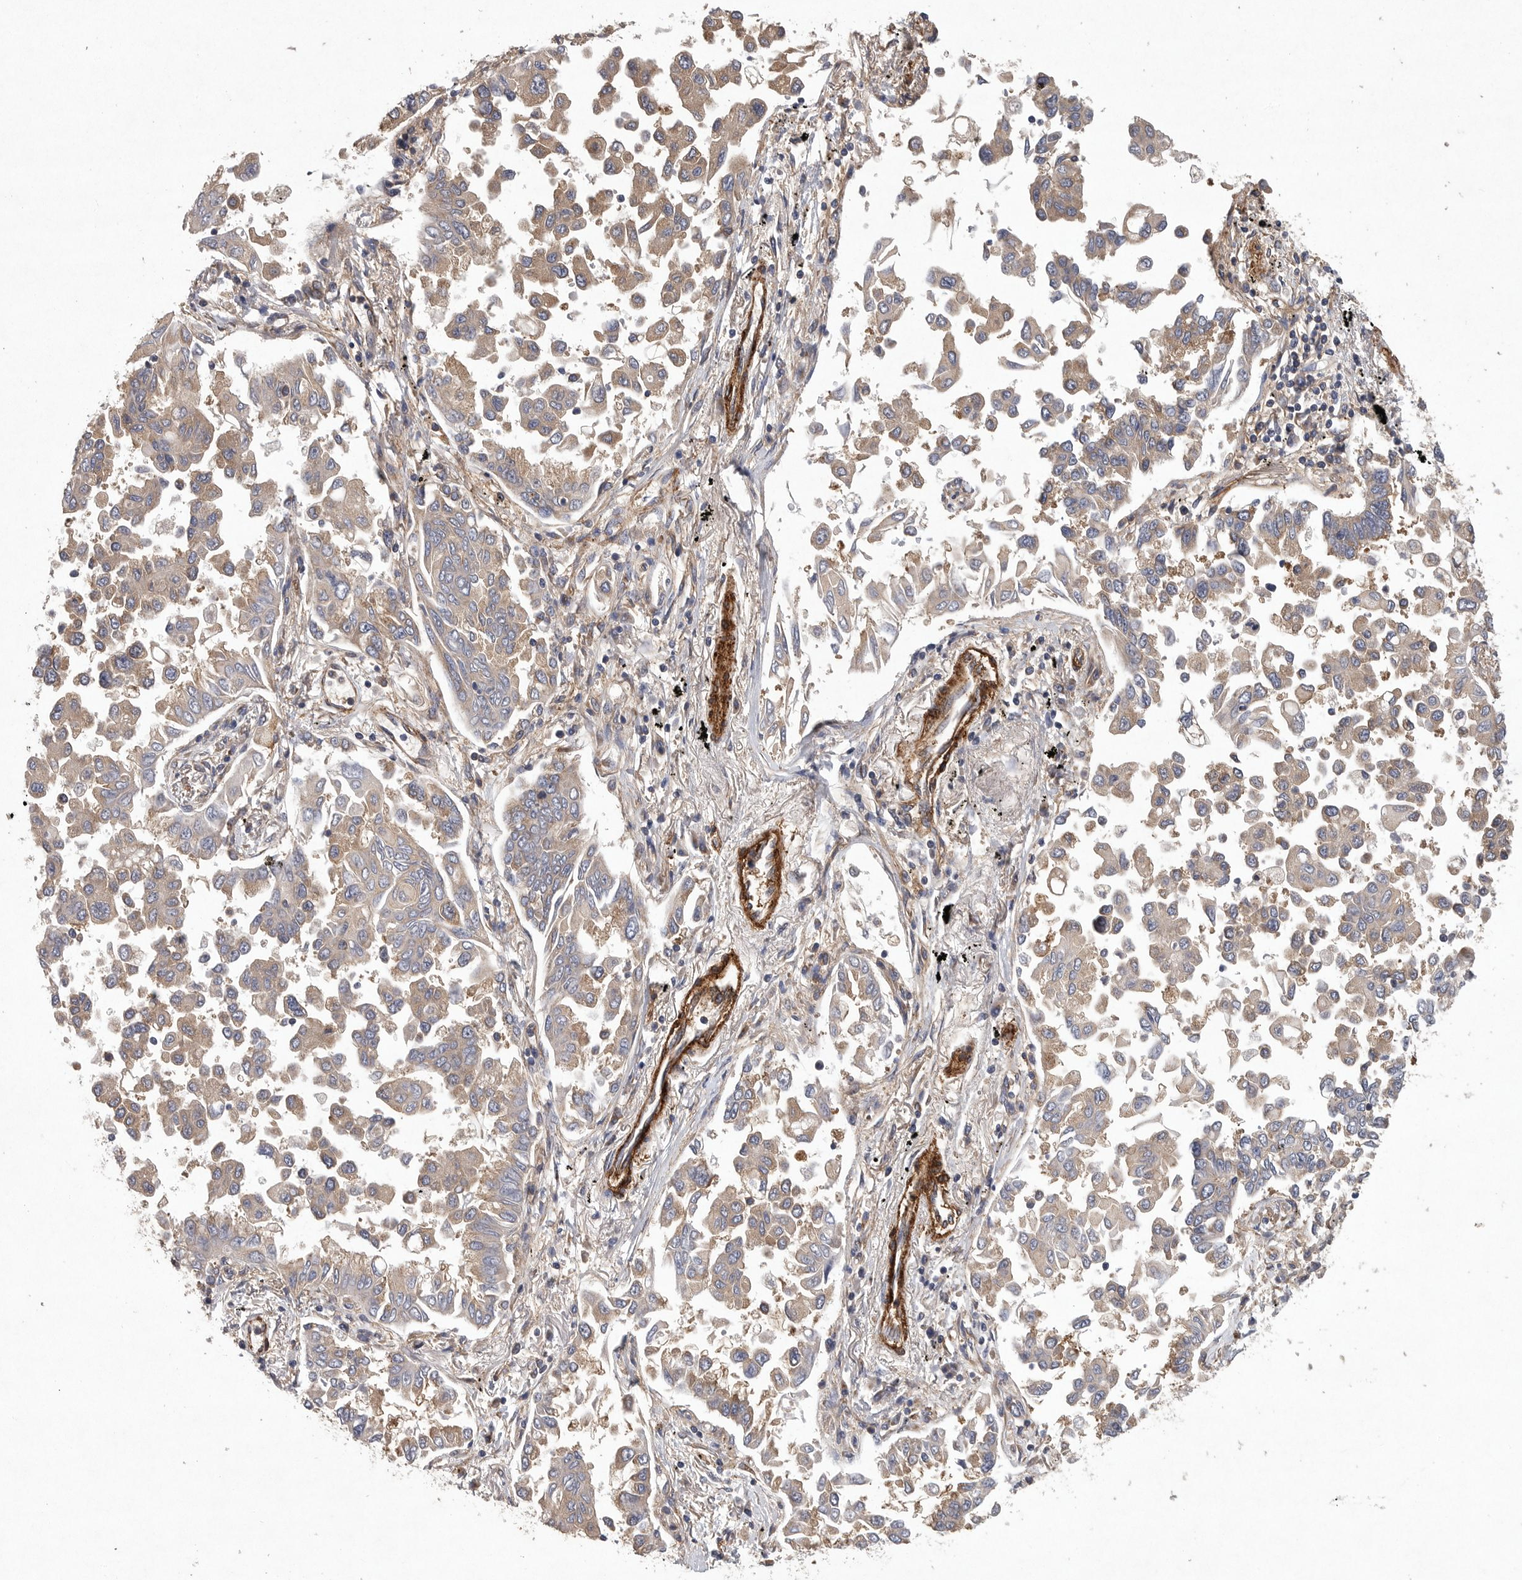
{"staining": {"intensity": "weak", "quantity": "<25%", "location": "cytoplasmic/membranous"}, "tissue": "lung cancer", "cell_type": "Tumor cells", "image_type": "cancer", "snomed": [{"axis": "morphology", "description": "Adenocarcinoma, NOS"}, {"axis": "topography", "description": "Lung"}], "caption": "This photomicrograph is of lung cancer (adenocarcinoma) stained with IHC to label a protein in brown with the nuclei are counter-stained blue. There is no staining in tumor cells.", "gene": "OXR1", "patient": {"sex": "female", "age": 67}}